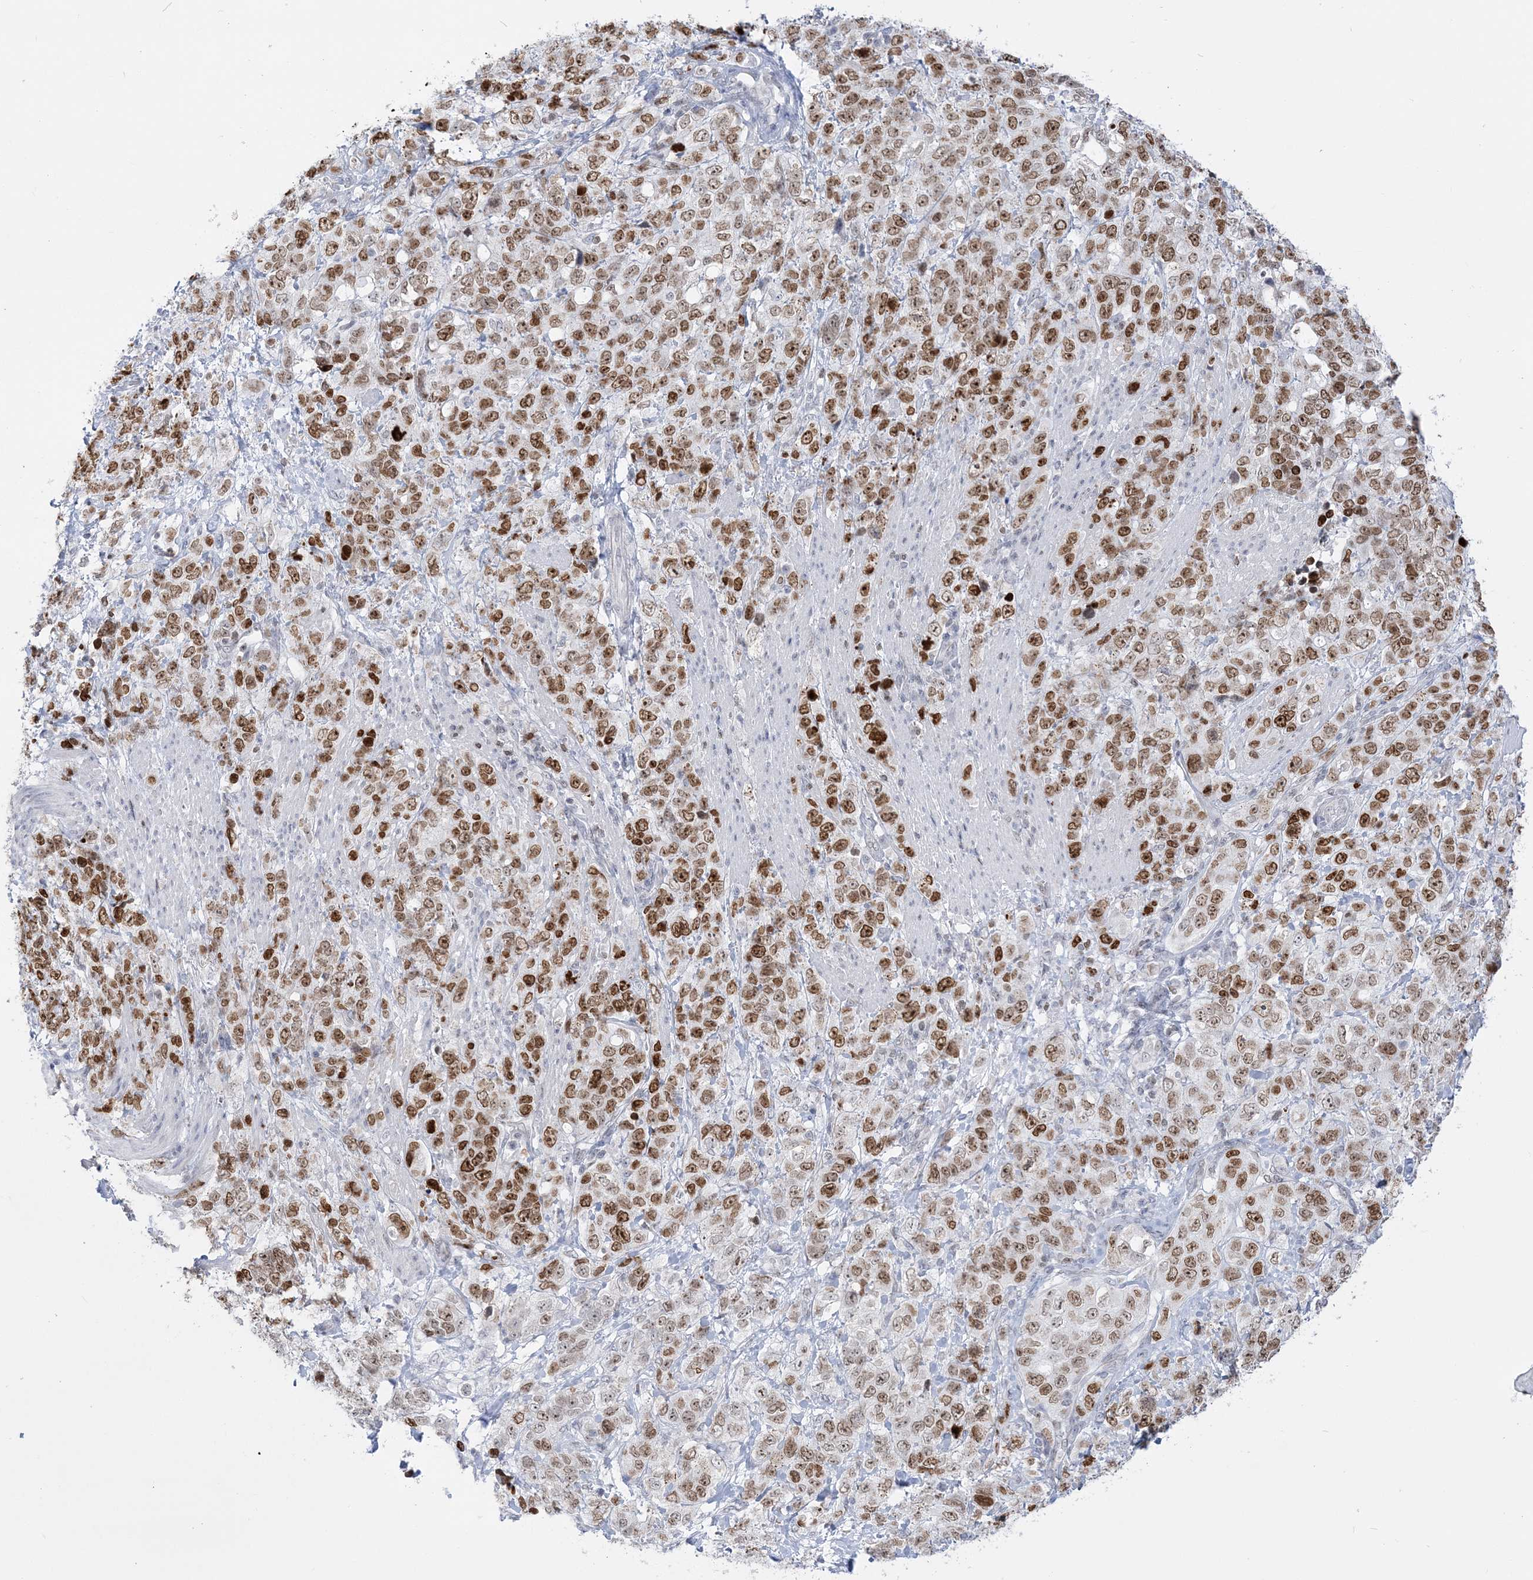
{"staining": {"intensity": "moderate", "quantity": ">75%", "location": "nuclear"}, "tissue": "stomach cancer", "cell_type": "Tumor cells", "image_type": "cancer", "snomed": [{"axis": "morphology", "description": "Adenocarcinoma, NOS"}, {"axis": "topography", "description": "Stomach"}], "caption": "Immunohistochemical staining of stomach adenocarcinoma shows medium levels of moderate nuclear positivity in approximately >75% of tumor cells.", "gene": "DDX21", "patient": {"sex": "male", "age": 48}}